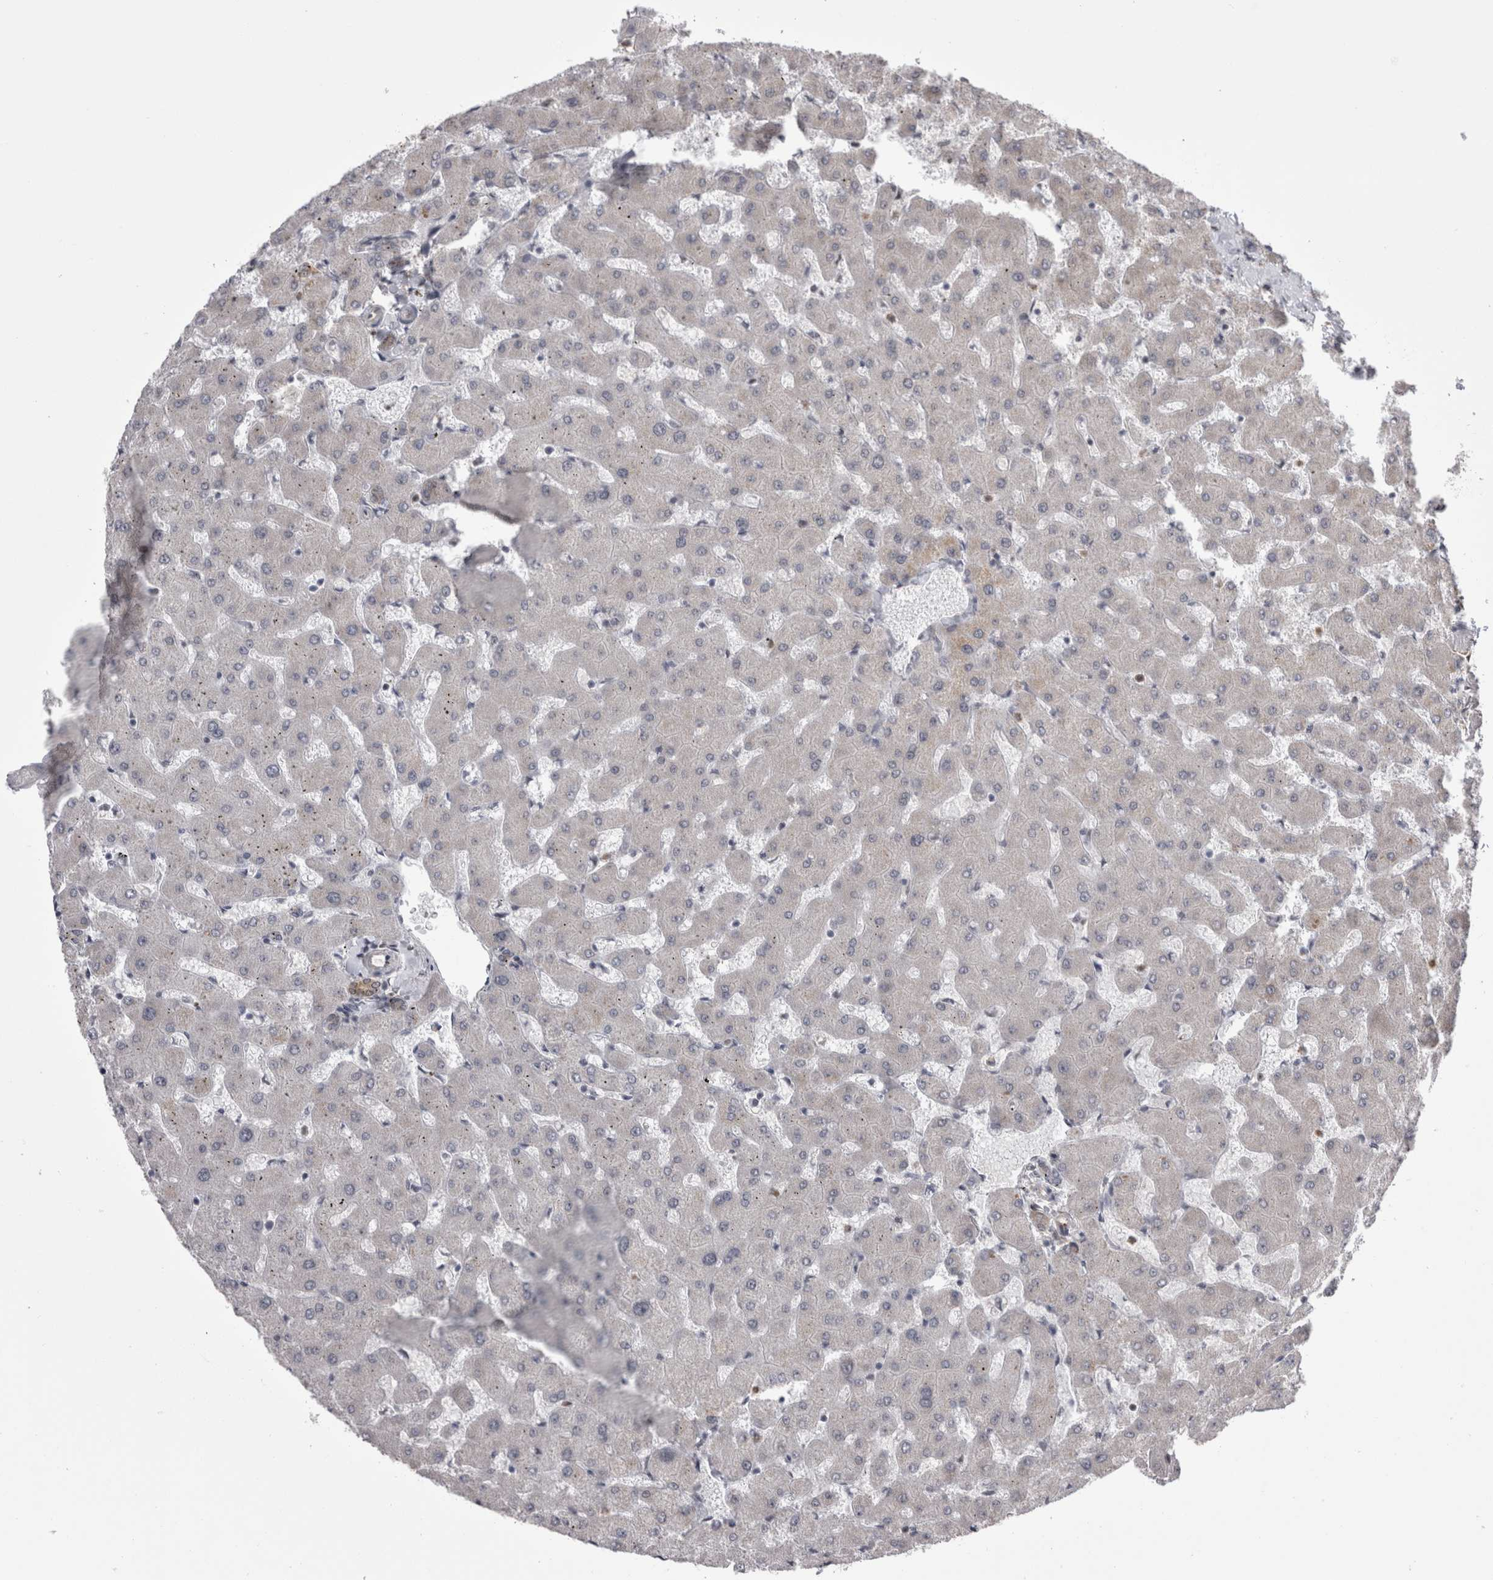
{"staining": {"intensity": "moderate", "quantity": ">75%", "location": "cytoplasmic/membranous"}, "tissue": "liver", "cell_type": "Cholangiocytes", "image_type": "normal", "snomed": [{"axis": "morphology", "description": "Normal tissue, NOS"}, {"axis": "topography", "description": "Liver"}], "caption": "Immunohistochemistry (IHC) photomicrograph of normal liver: human liver stained using IHC exhibits medium levels of moderate protein expression localized specifically in the cytoplasmic/membranous of cholangiocytes, appearing as a cytoplasmic/membranous brown color.", "gene": "CHIC1", "patient": {"sex": "female", "age": 63}}